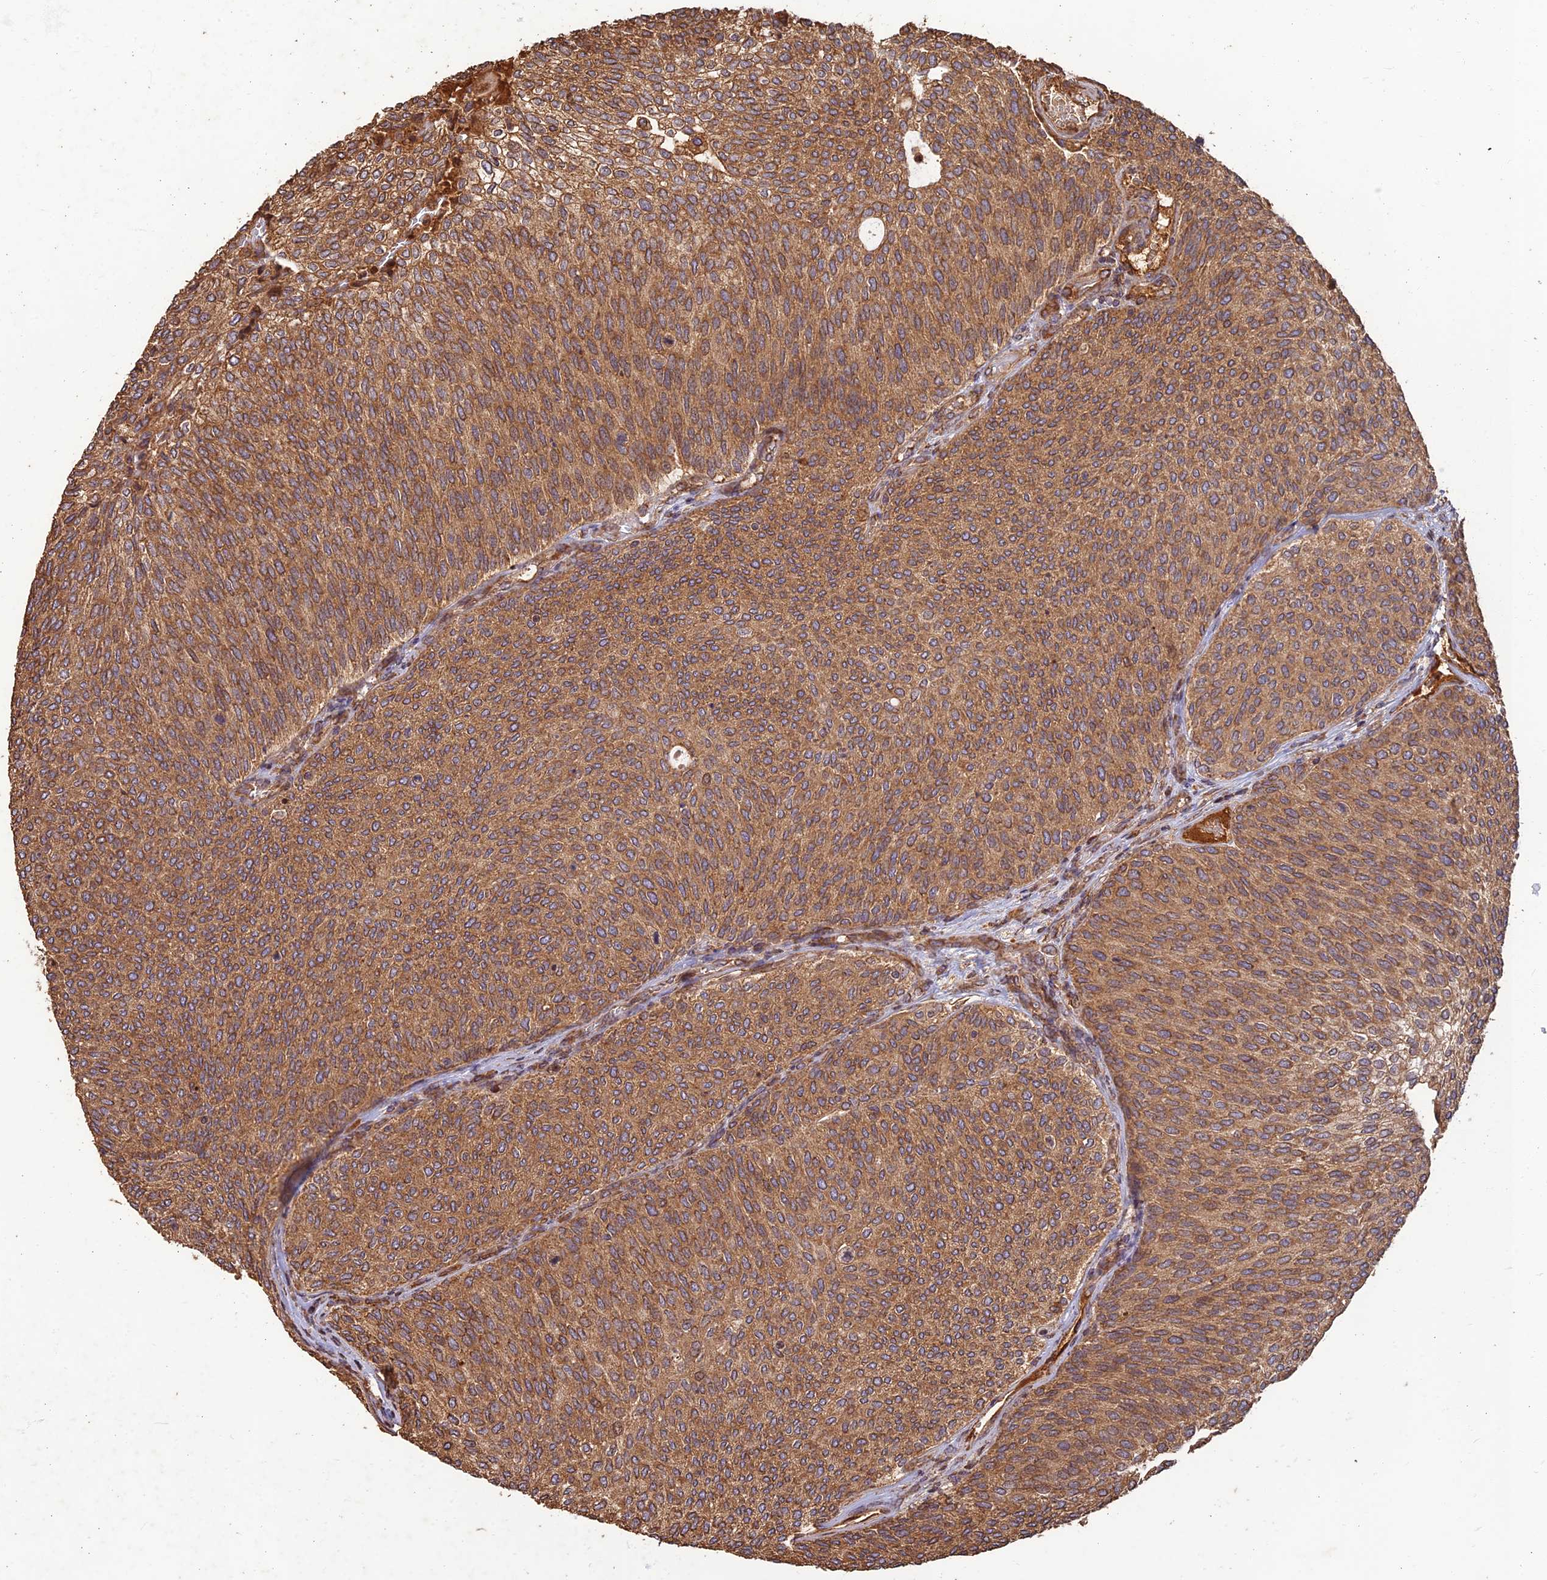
{"staining": {"intensity": "moderate", "quantity": ">75%", "location": "cytoplasmic/membranous"}, "tissue": "urothelial cancer", "cell_type": "Tumor cells", "image_type": "cancer", "snomed": [{"axis": "morphology", "description": "Urothelial carcinoma, Low grade"}, {"axis": "topography", "description": "Urinary bladder"}], "caption": "Immunohistochemical staining of urothelial cancer demonstrates medium levels of moderate cytoplasmic/membranous protein staining in approximately >75% of tumor cells.", "gene": "CORO1C", "patient": {"sex": "female", "age": 79}}